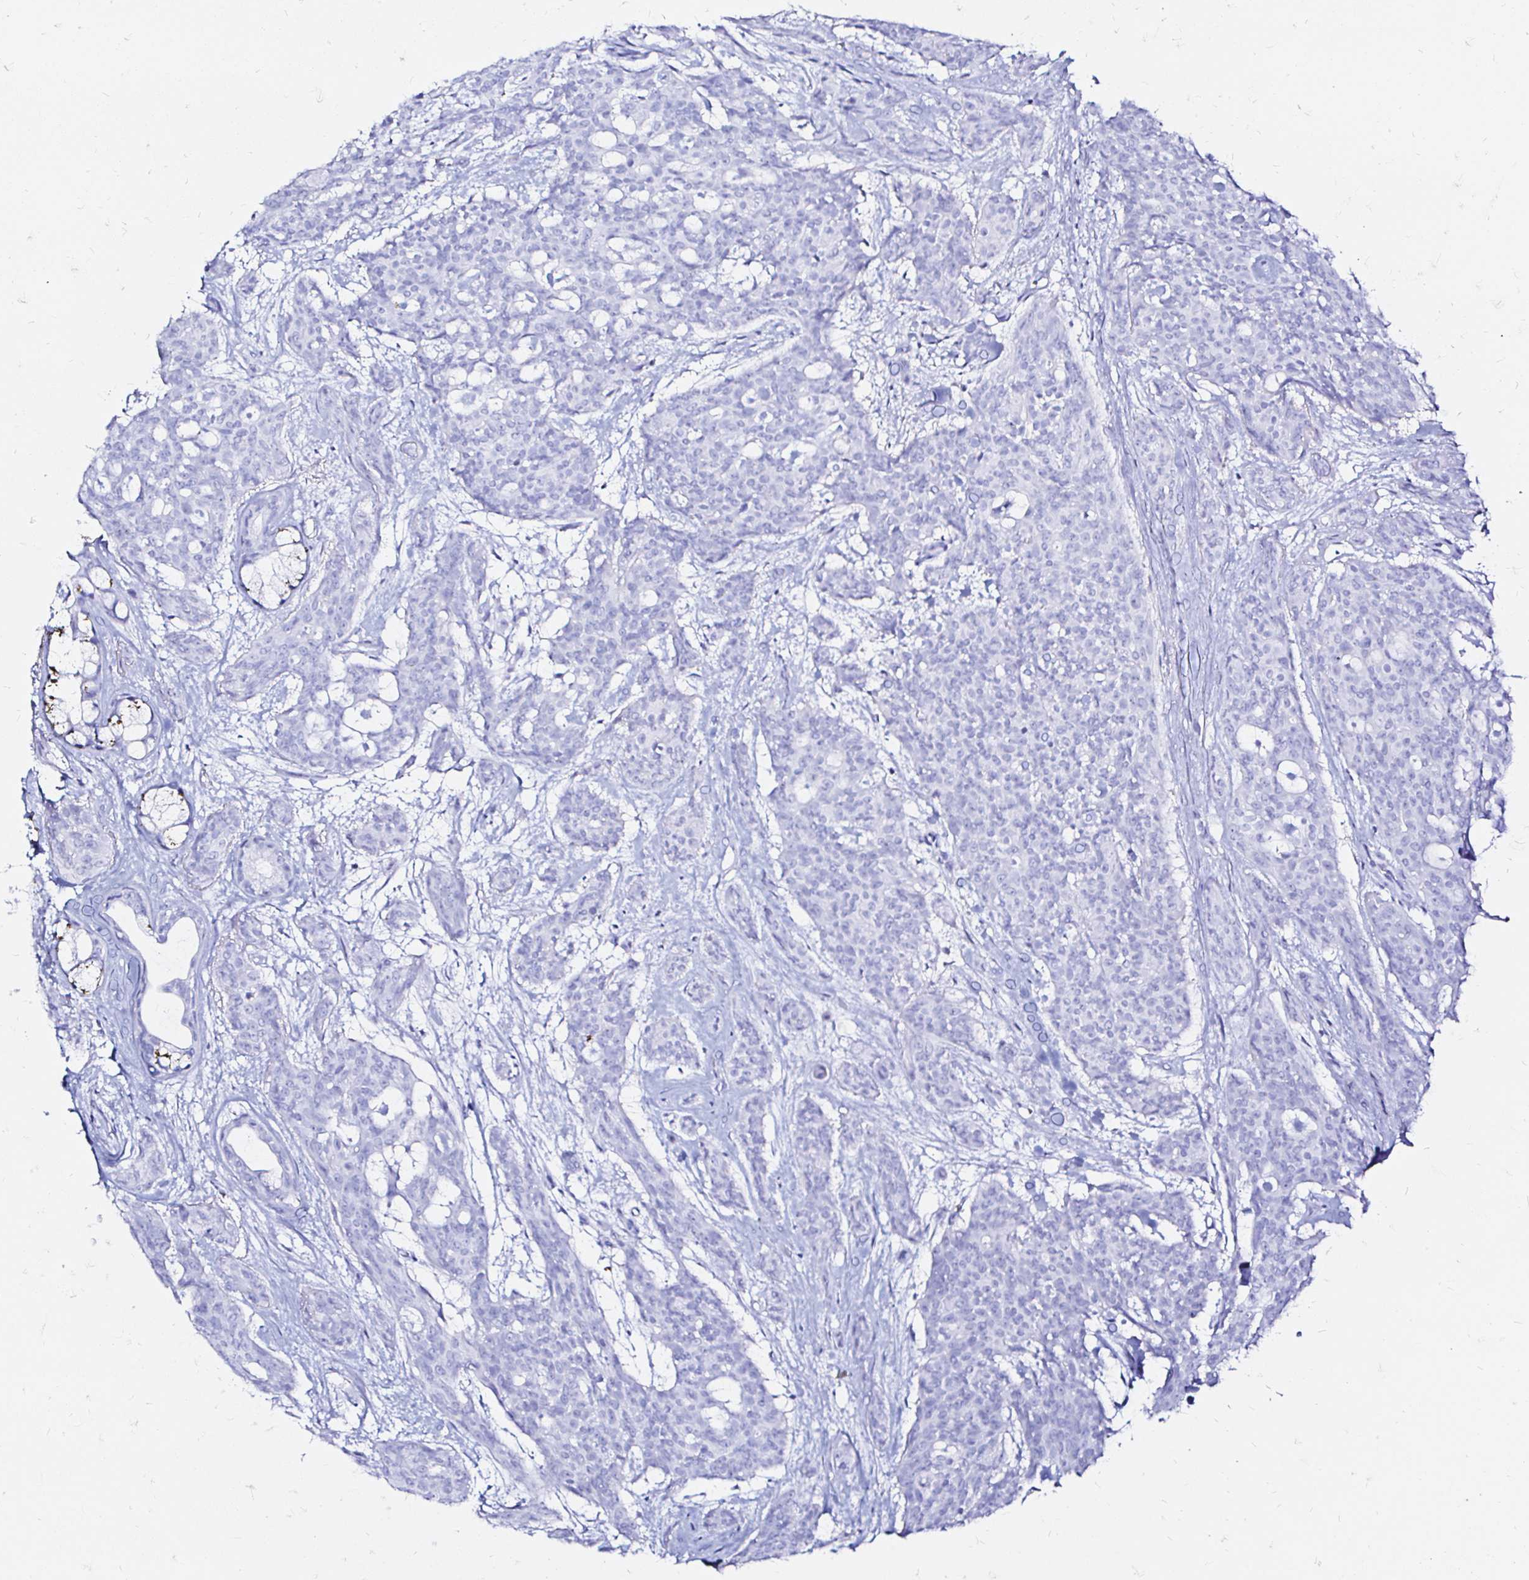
{"staining": {"intensity": "negative", "quantity": "none", "location": "none"}, "tissue": "head and neck cancer", "cell_type": "Tumor cells", "image_type": "cancer", "snomed": [{"axis": "morphology", "description": "Adenocarcinoma, NOS"}, {"axis": "topography", "description": "Head-Neck"}], "caption": "The photomicrograph shows no staining of tumor cells in head and neck cancer (adenocarcinoma). (Brightfield microscopy of DAB IHC at high magnification).", "gene": "ZNF432", "patient": {"sex": "male", "age": 66}}